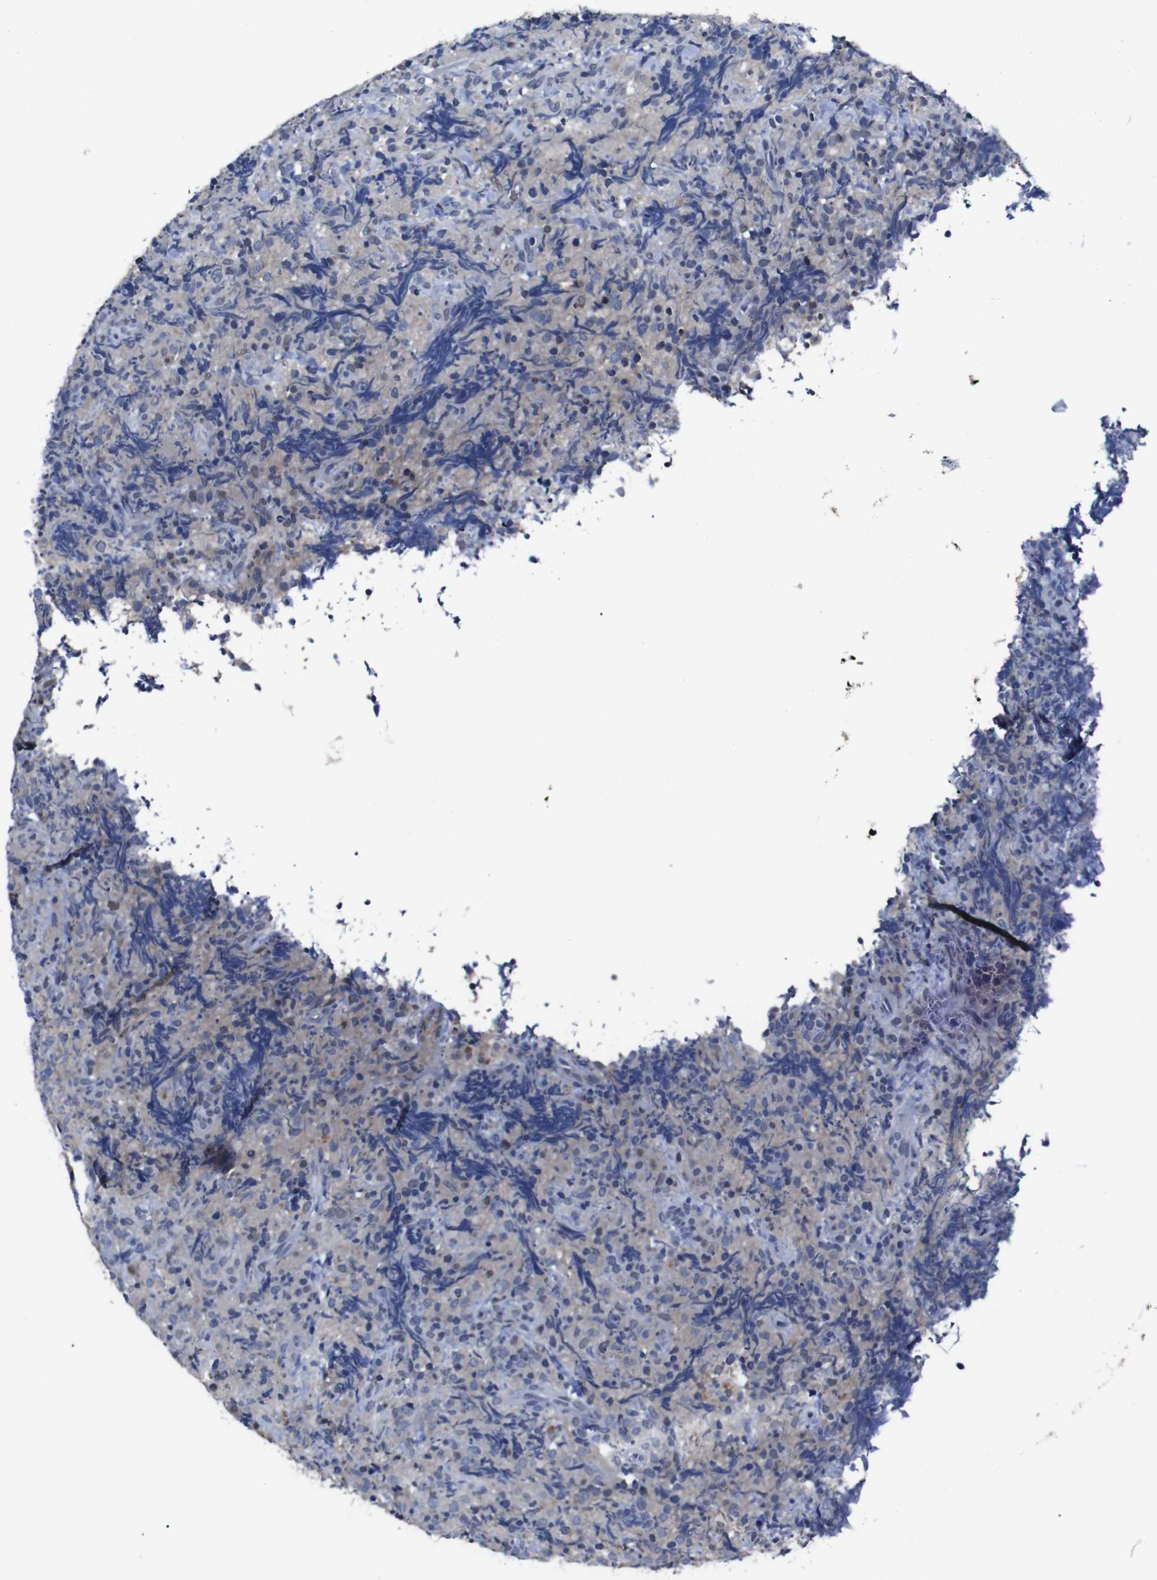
{"staining": {"intensity": "negative", "quantity": "none", "location": "none"}, "tissue": "lymphoma", "cell_type": "Tumor cells", "image_type": "cancer", "snomed": [{"axis": "morphology", "description": "Malignant lymphoma, non-Hodgkin's type, High grade"}, {"axis": "topography", "description": "Tonsil"}], "caption": "A photomicrograph of lymphoma stained for a protein exhibits no brown staining in tumor cells.", "gene": "SEMA4B", "patient": {"sex": "female", "age": 36}}